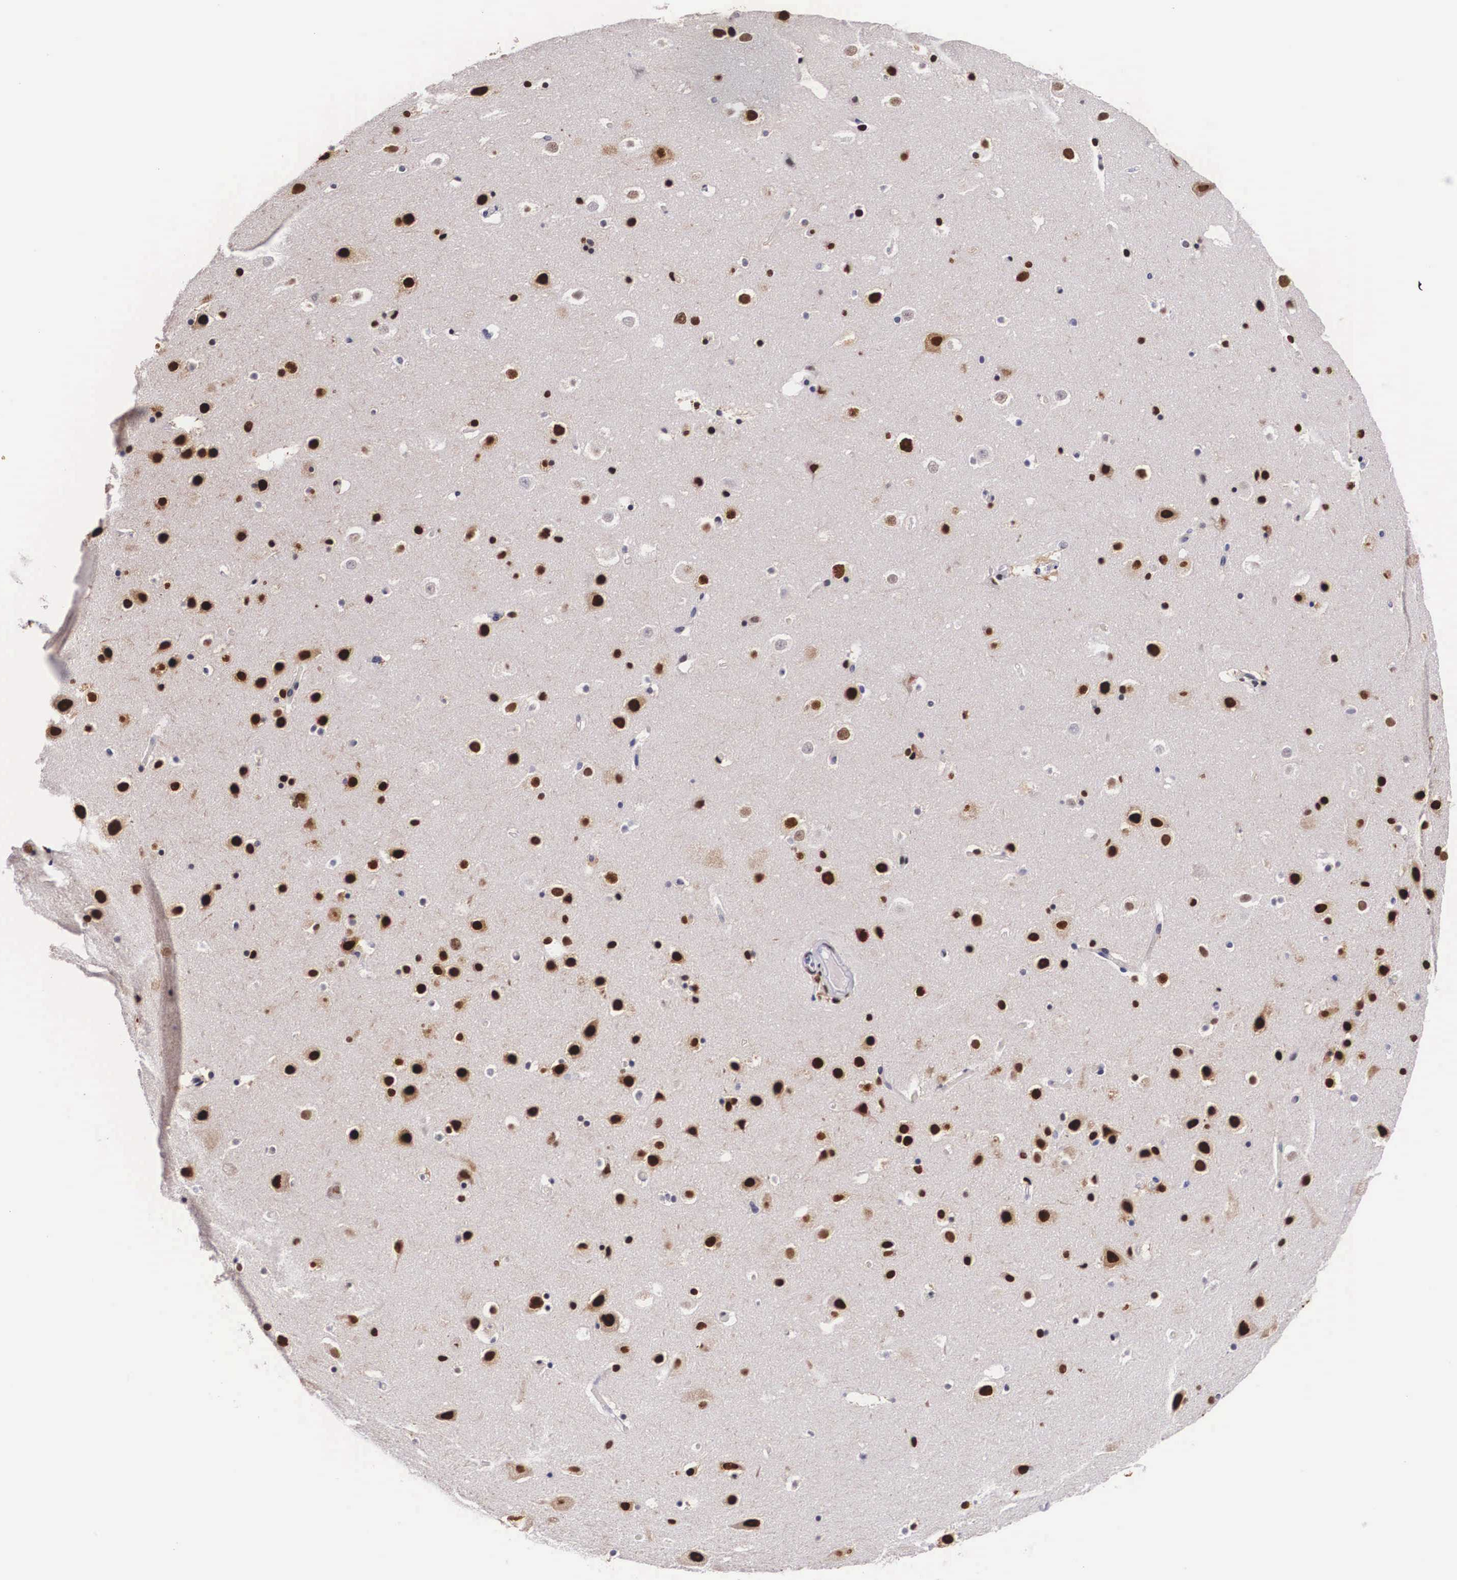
{"staining": {"intensity": "negative", "quantity": "none", "location": "none"}, "tissue": "hippocampus", "cell_type": "Glial cells", "image_type": "normal", "snomed": [{"axis": "morphology", "description": "Normal tissue, NOS"}, {"axis": "topography", "description": "Hippocampus"}], "caption": "Human hippocampus stained for a protein using immunohistochemistry demonstrates no expression in glial cells.", "gene": "KHDRBS3", "patient": {"sex": "male", "age": 45}}